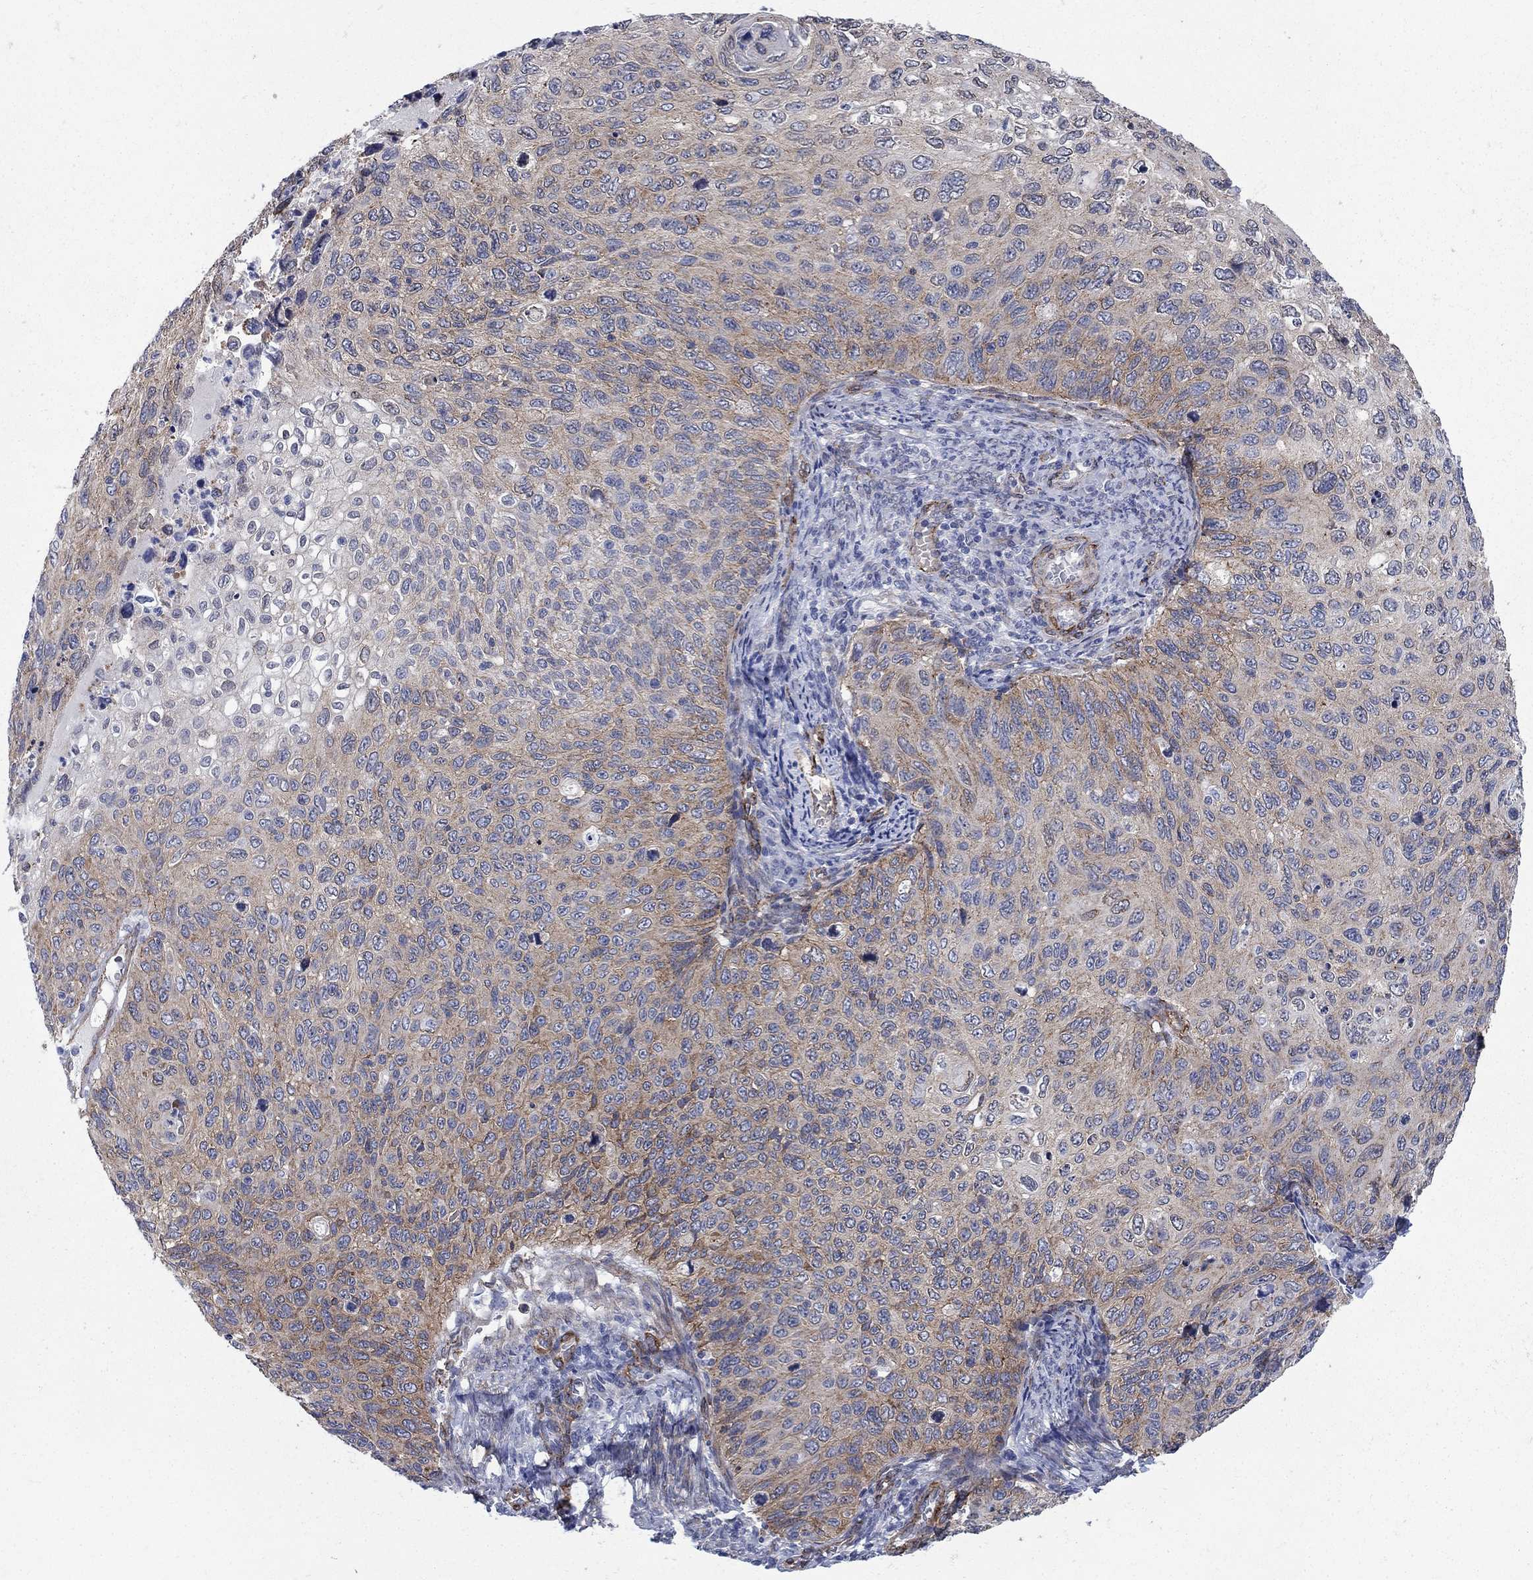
{"staining": {"intensity": "moderate", "quantity": "25%-75%", "location": "cytoplasmic/membranous"}, "tissue": "cervical cancer", "cell_type": "Tumor cells", "image_type": "cancer", "snomed": [{"axis": "morphology", "description": "Squamous cell carcinoma, NOS"}, {"axis": "topography", "description": "Cervix"}], "caption": "Tumor cells demonstrate medium levels of moderate cytoplasmic/membranous staining in about 25%-75% of cells in cervical squamous cell carcinoma. (Stains: DAB in brown, nuclei in blue, Microscopy: brightfield microscopy at high magnification).", "gene": "SEPTIN8", "patient": {"sex": "female", "age": 70}}